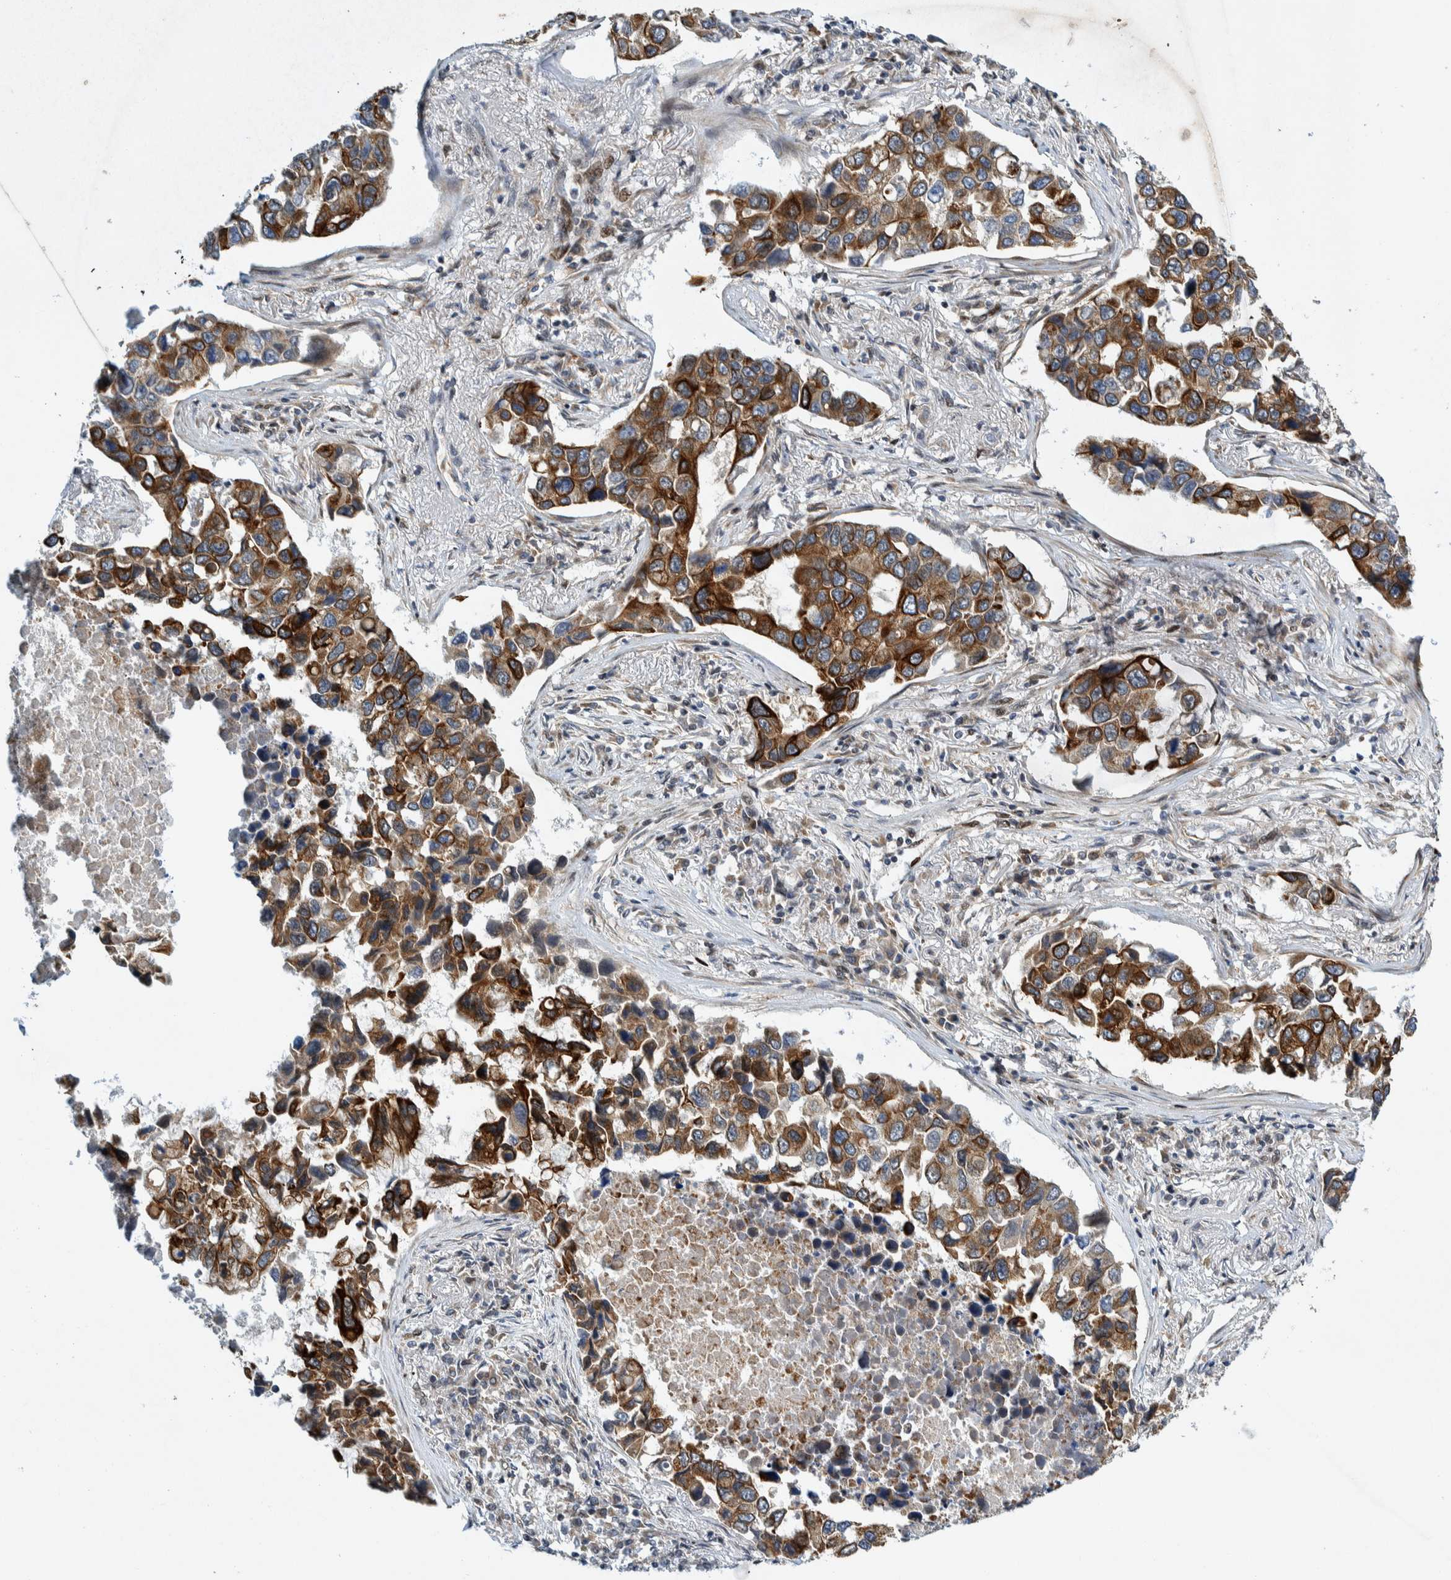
{"staining": {"intensity": "strong", "quantity": ">75%", "location": "cytoplasmic/membranous"}, "tissue": "lung cancer", "cell_type": "Tumor cells", "image_type": "cancer", "snomed": [{"axis": "morphology", "description": "Adenocarcinoma, NOS"}, {"axis": "topography", "description": "Lung"}], "caption": "The immunohistochemical stain shows strong cytoplasmic/membranous expression in tumor cells of lung adenocarcinoma tissue.", "gene": "CCDC57", "patient": {"sex": "male", "age": 64}}